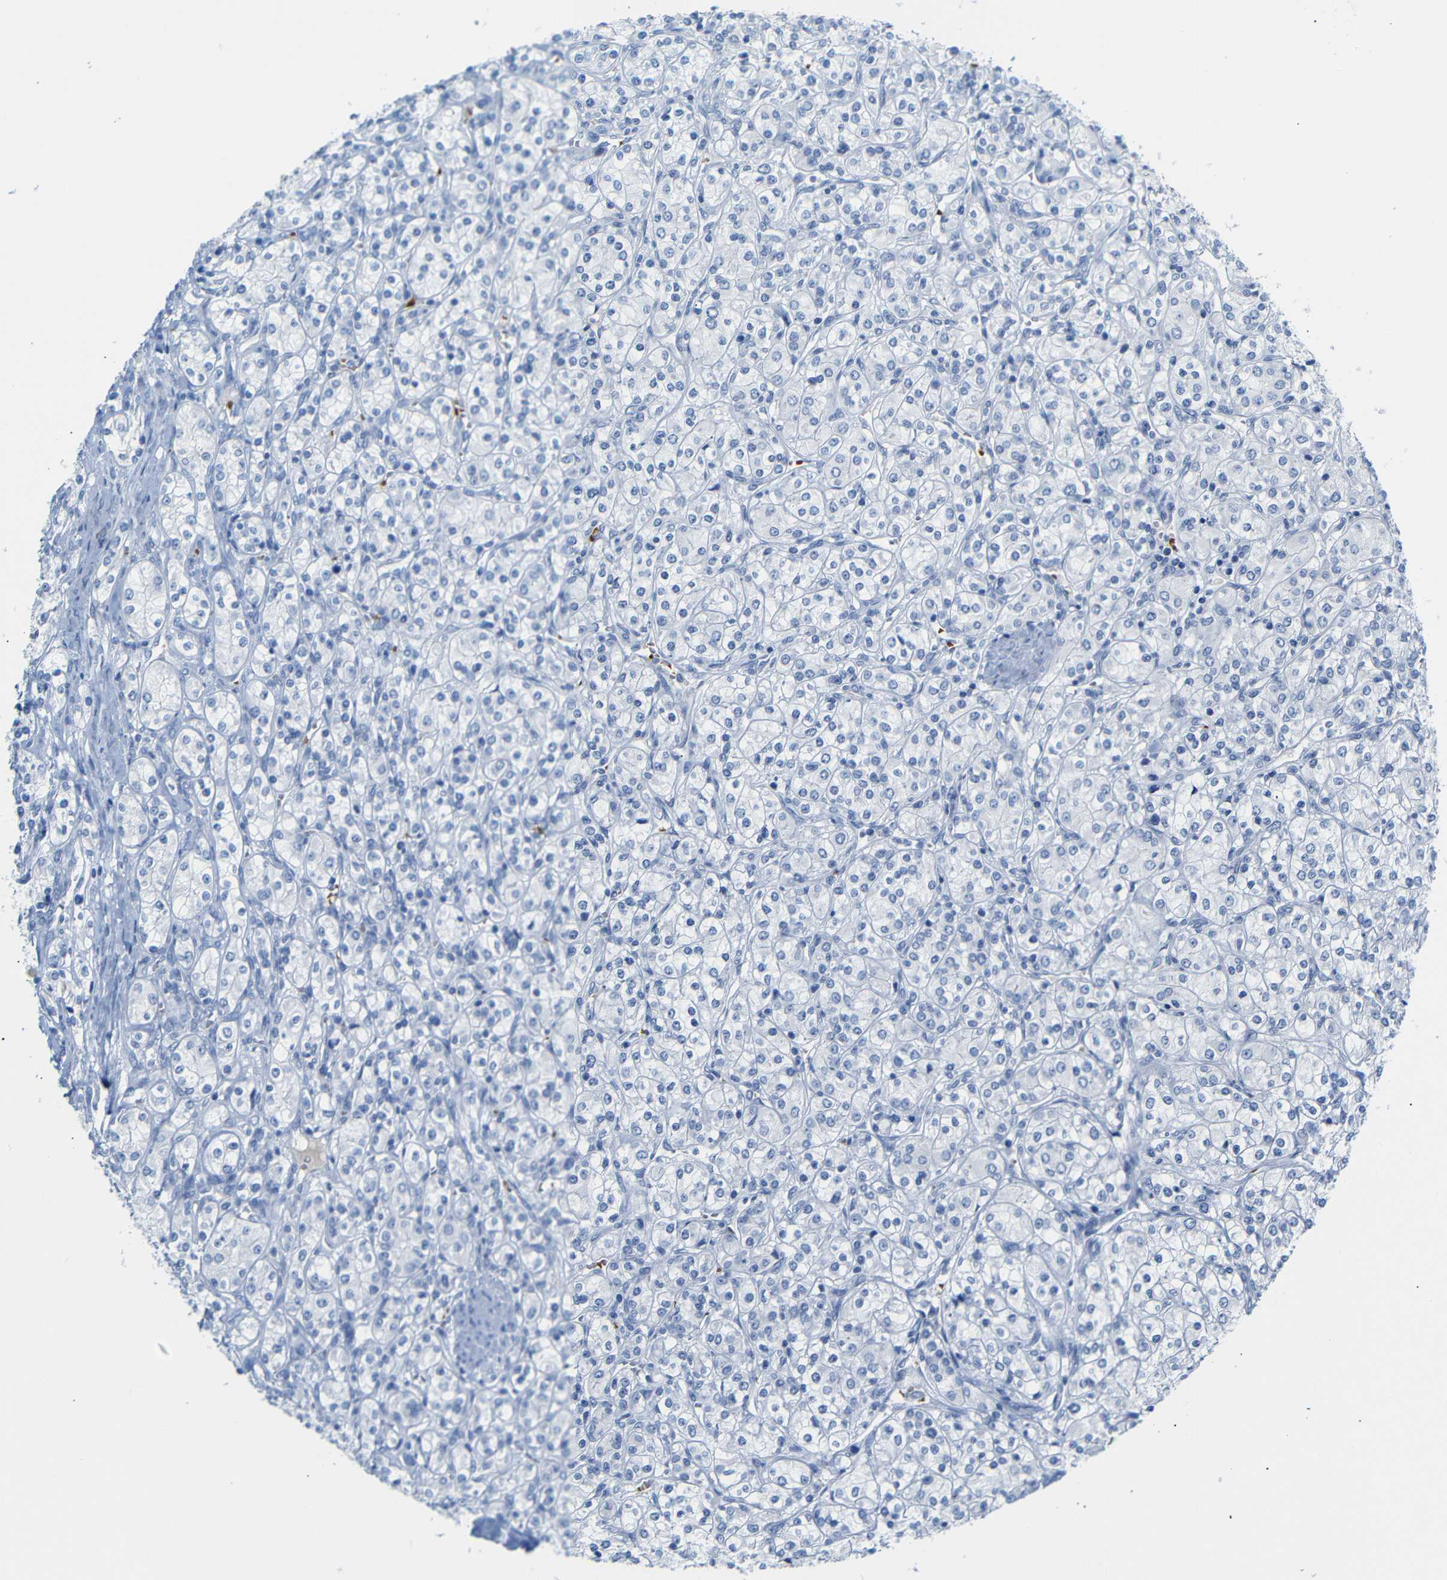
{"staining": {"intensity": "negative", "quantity": "none", "location": "none"}, "tissue": "renal cancer", "cell_type": "Tumor cells", "image_type": "cancer", "snomed": [{"axis": "morphology", "description": "Adenocarcinoma, NOS"}, {"axis": "topography", "description": "Kidney"}], "caption": "Tumor cells are negative for protein expression in human adenocarcinoma (renal). (DAB (3,3'-diaminobenzidine) IHC with hematoxylin counter stain).", "gene": "ERVMER34-1", "patient": {"sex": "male", "age": 77}}